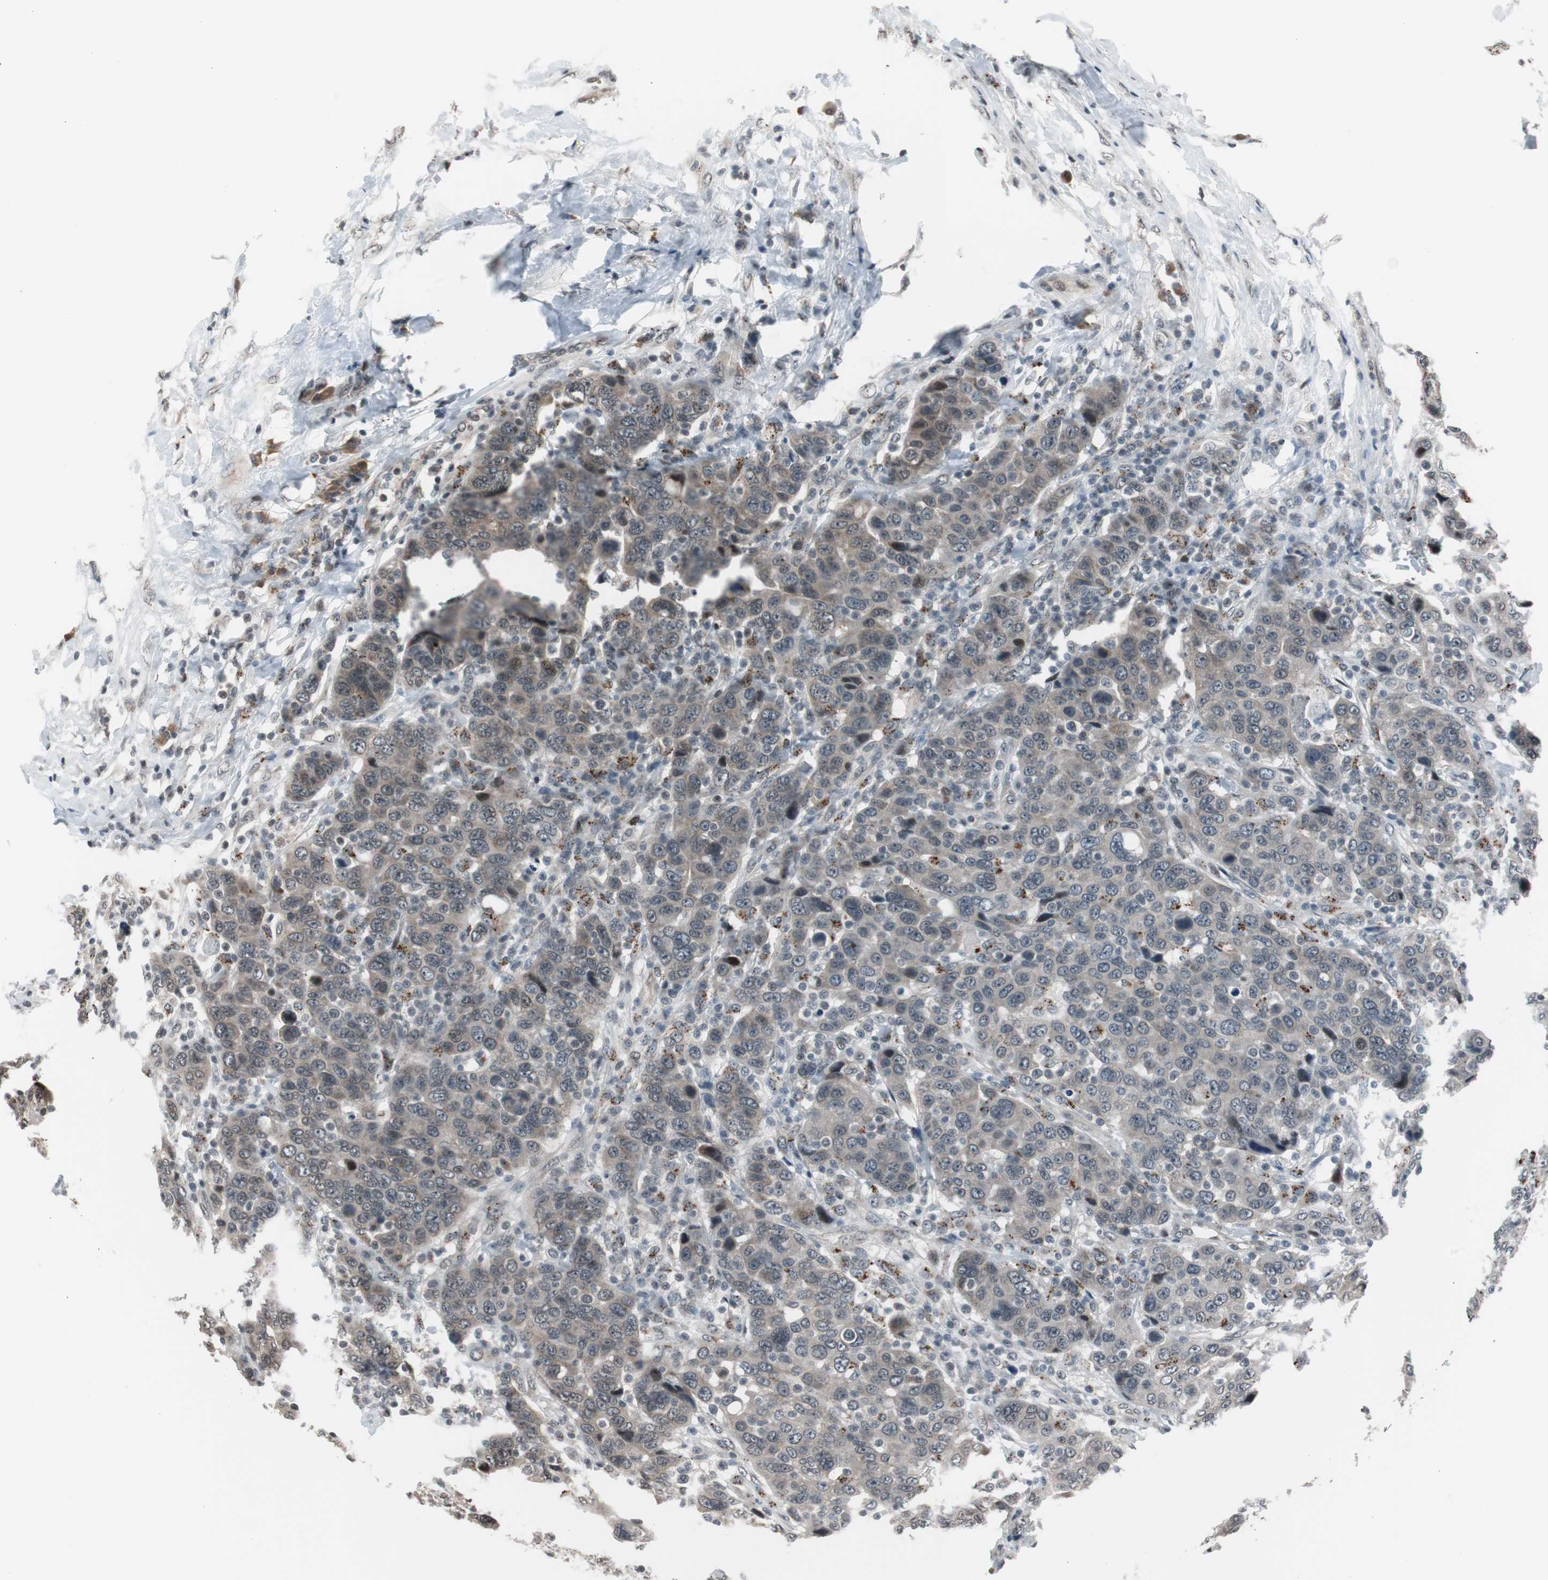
{"staining": {"intensity": "moderate", "quantity": "<25%", "location": "cytoplasmic/membranous"}, "tissue": "breast cancer", "cell_type": "Tumor cells", "image_type": "cancer", "snomed": [{"axis": "morphology", "description": "Duct carcinoma"}, {"axis": "topography", "description": "Breast"}], "caption": "Immunohistochemistry micrograph of neoplastic tissue: breast cancer (intraductal carcinoma) stained using immunohistochemistry shows low levels of moderate protein expression localized specifically in the cytoplasmic/membranous of tumor cells, appearing as a cytoplasmic/membranous brown color.", "gene": "BOLA1", "patient": {"sex": "female", "age": 37}}